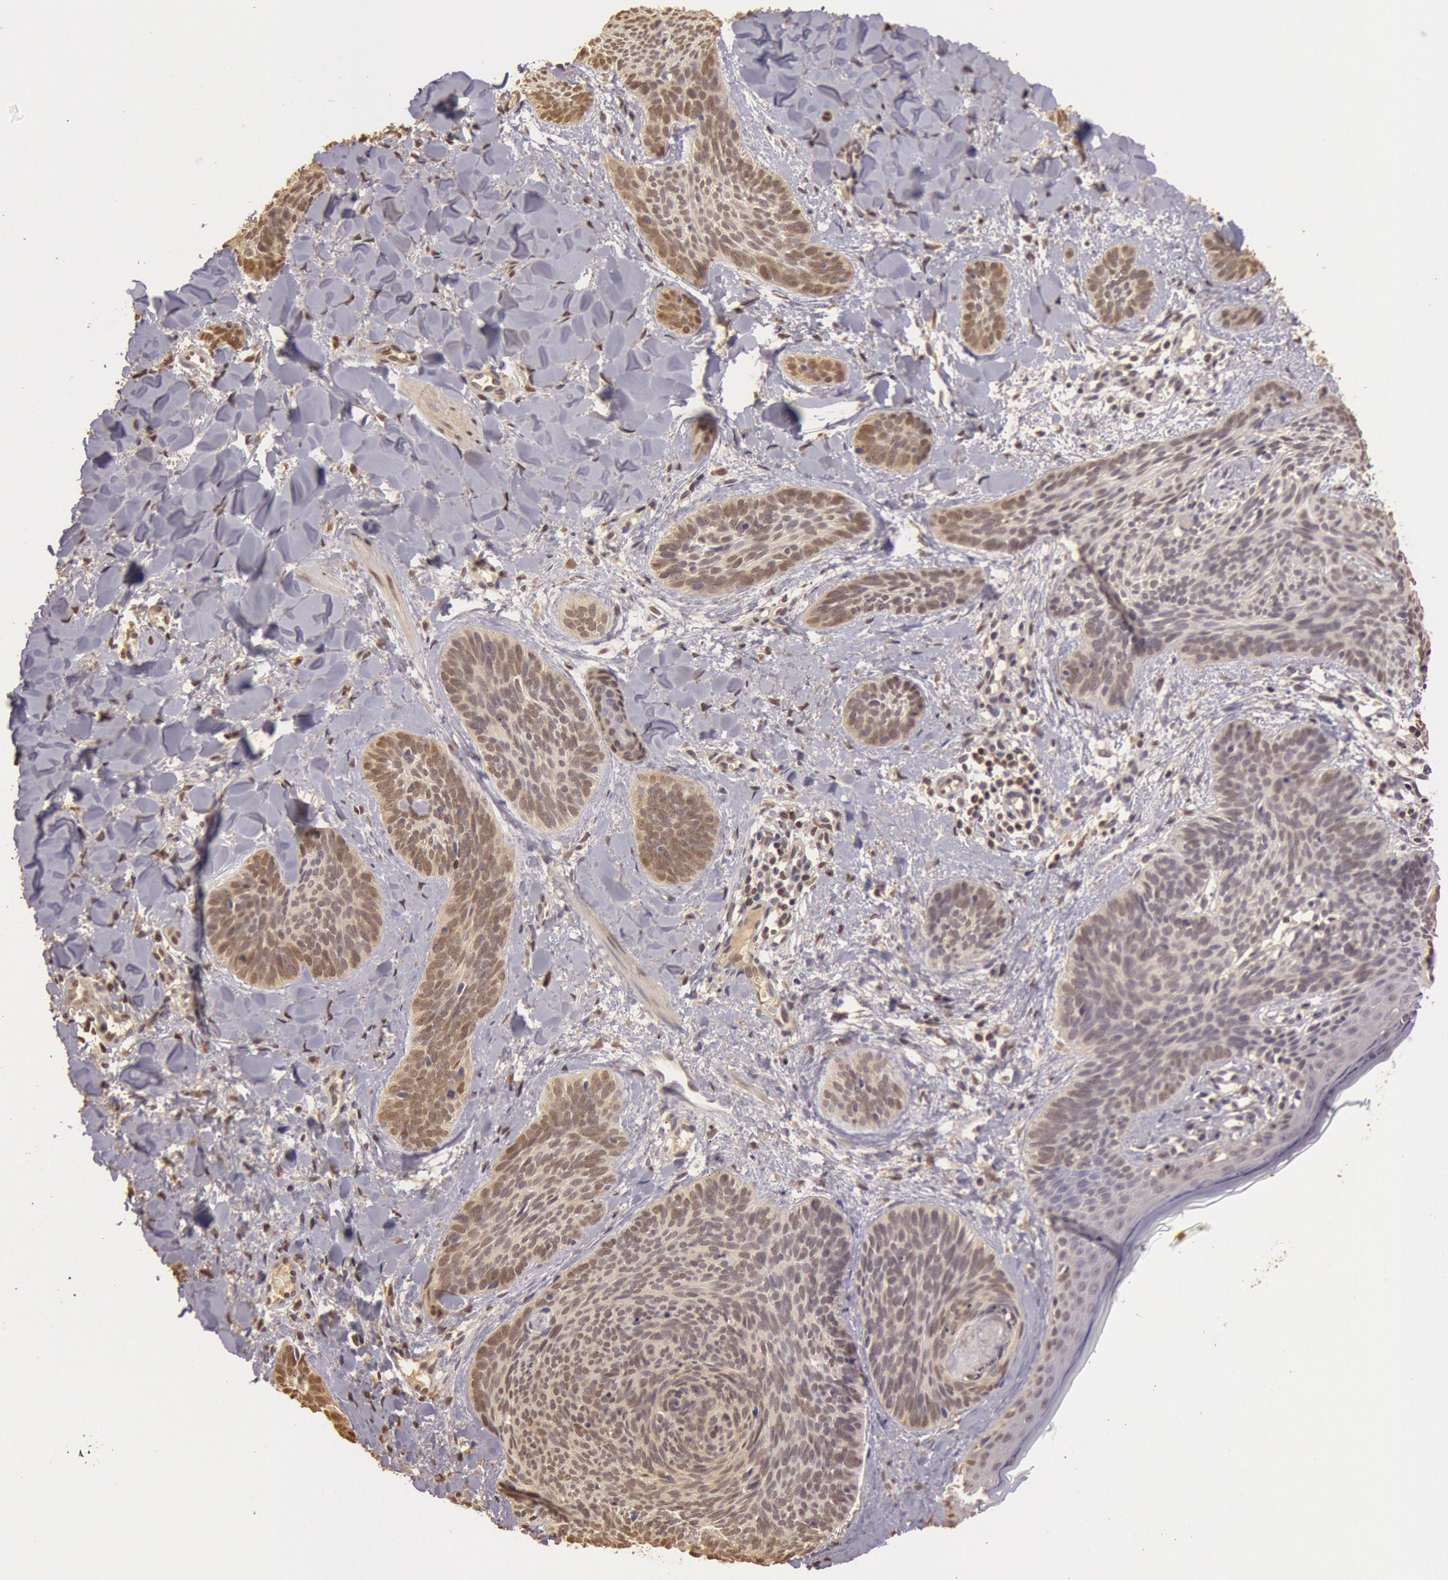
{"staining": {"intensity": "weak", "quantity": ">75%", "location": "cytoplasmic/membranous,nuclear"}, "tissue": "skin cancer", "cell_type": "Tumor cells", "image_type": "cancer", "snomed": [{"axis": "morphology", "description": "Basal cell carcinoma"}, {"axis": "topography", "description": "Skin"}], "caption": "The immunohistochemical stain labels weak cytoplasmic/membranous and nuclear staining in tumor cells of basal cell carcinoma (skin) tissue.", "gene": "SOD1", "patient": {"sex": "female", "age": 81}}